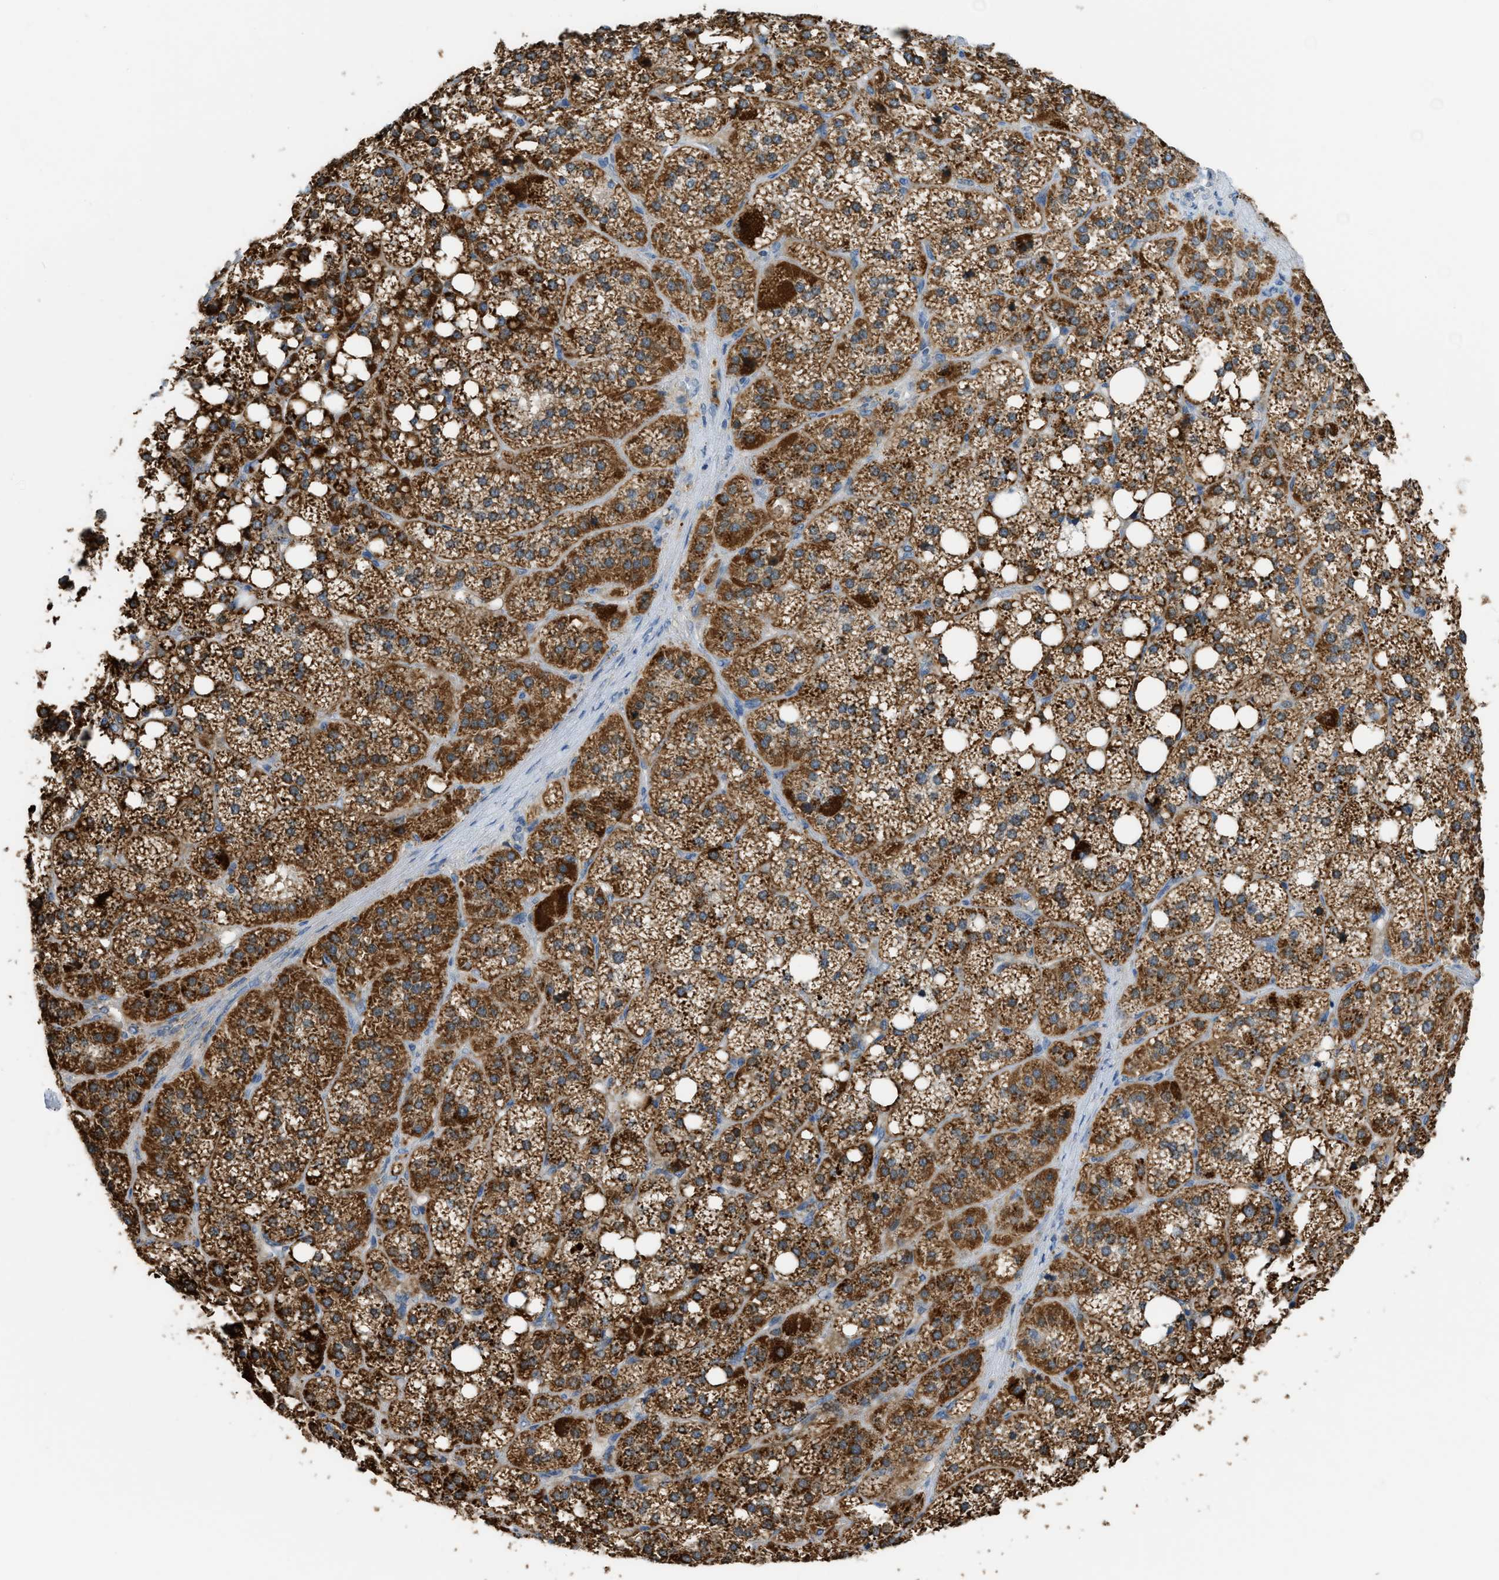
{"staining": {"intensity": "strong", "quantity": ">75%", "location": "cytoplasmic/membranous"}, "tissue": "adrenal gland", "cell_type": "Glandular cells", "image_type": "normal", "snomed": [{"axis": "morphology", "description": "Normal tissue, NOS"}, {"axis": "topography", "description": "Adrenal gland"}], "caption": "Immunohistochemical staining of benign adrenal gland displays >75% levels of strong cytoplasmic/membranous protein positivity in approximately >75% of glandular cells. The staining is performed using DAB brown chromogen to label protein expression. The nuclei are counter-stained blue using hematoxylin.", "gene": "ETFB", "patient": {"sex": "female", "age": 59}}